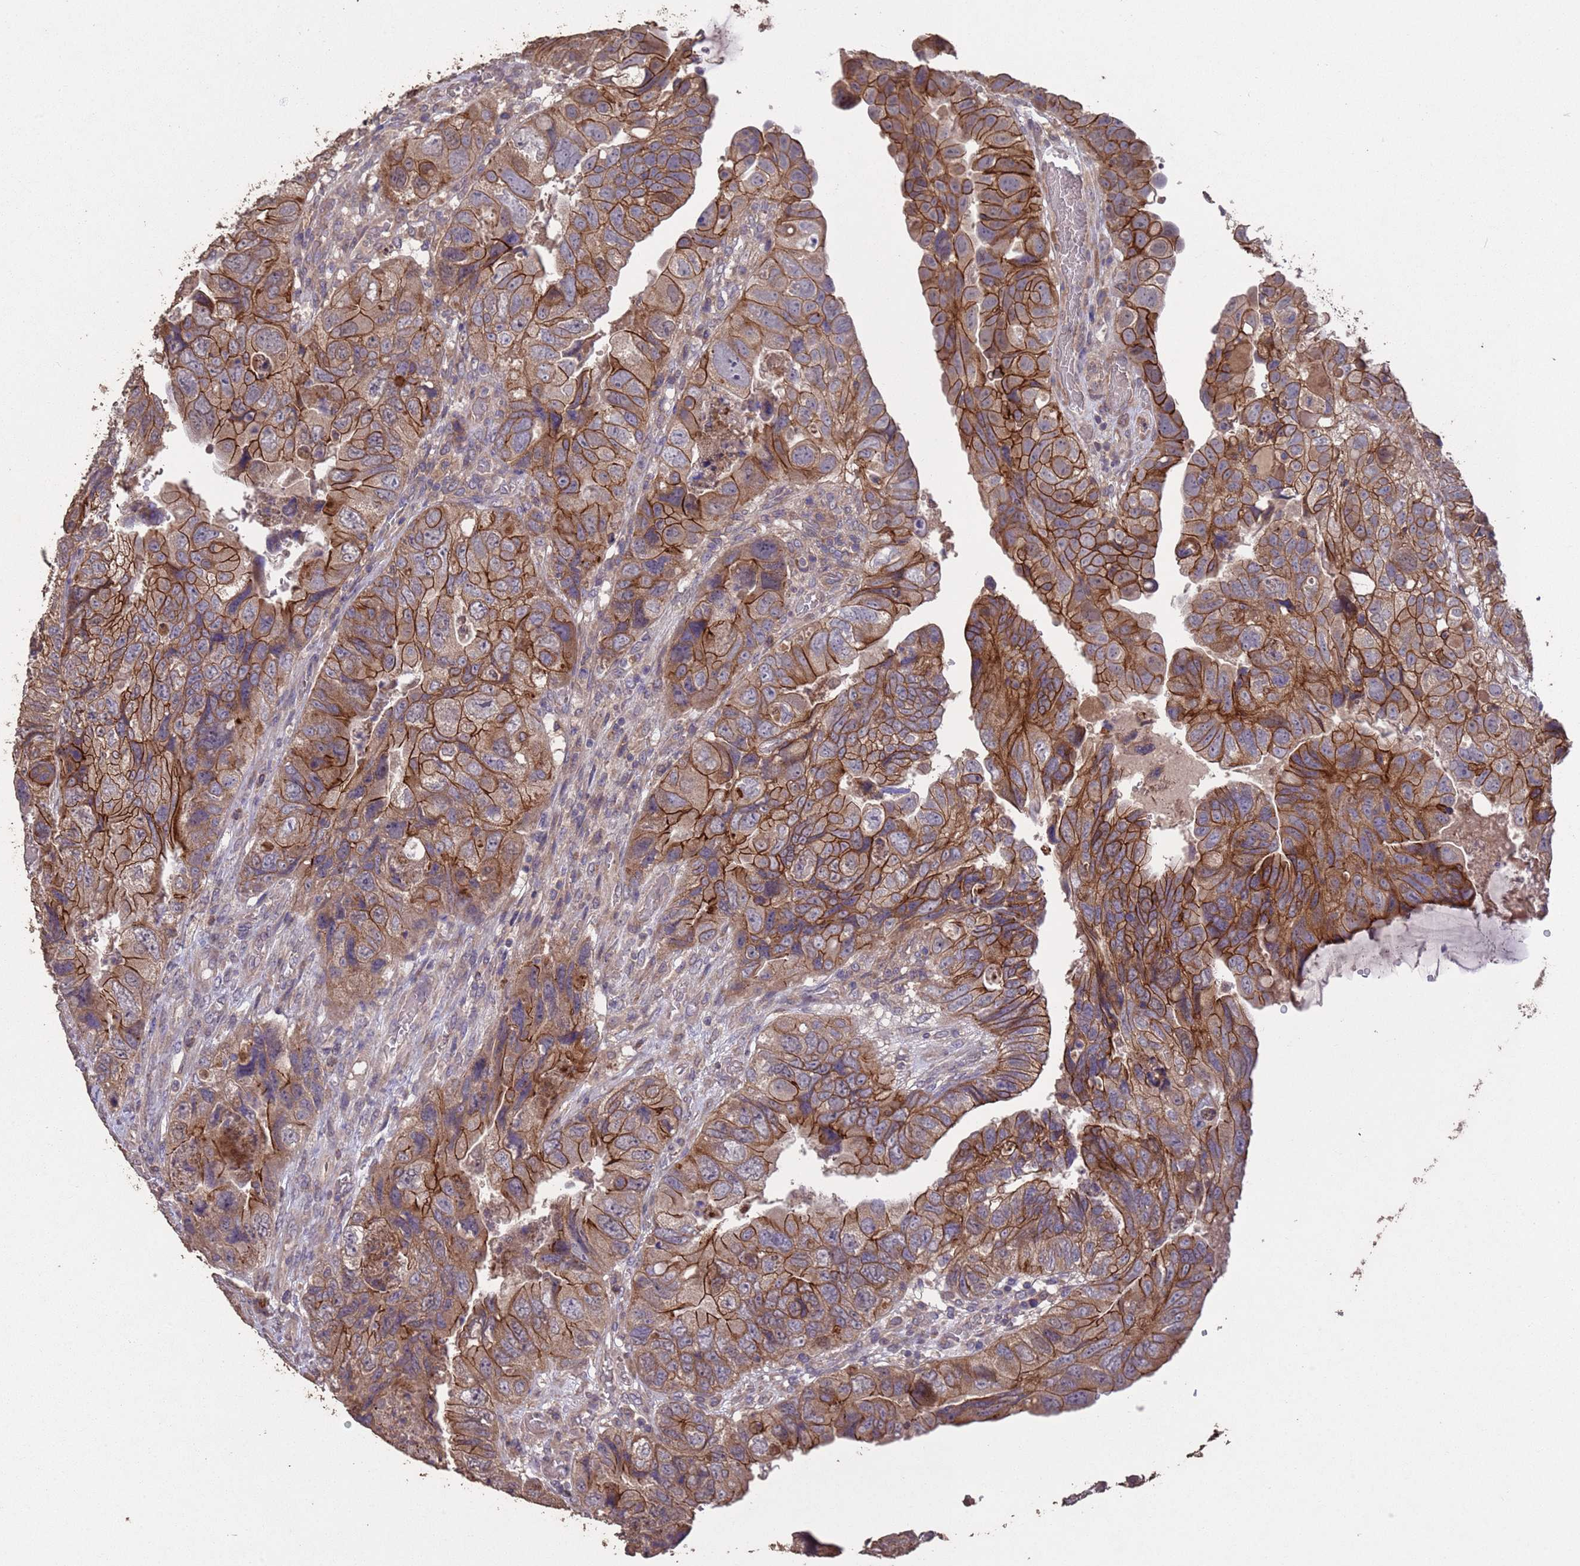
{"staining": {"intensity": "strong", "quantity": ">75%", "location": "cytoplasmic/membranous"}, "tissue": "colorectal cancer", "cell_type": "Tumor cells", "image_type": "cancer", "snomed": [{"axis": "morphology", "description": "Adenocarcinoma, NOS"}, {"axis": "topography", "description": "Rectum"}], "caption": "Immunohistochemistry micrograph of neoplastic tissue: colorectal cancer (adenocarcinoma) stained using immunohistochemistry reveals high levels of strong protein expression localized specifically in the cytoplasmic/membranous of tumor cells, appearing as a cytoplasmic/membranous brown color.", "gene": "SLC9B2", "patient": {"sex": "male", "age": 63}}